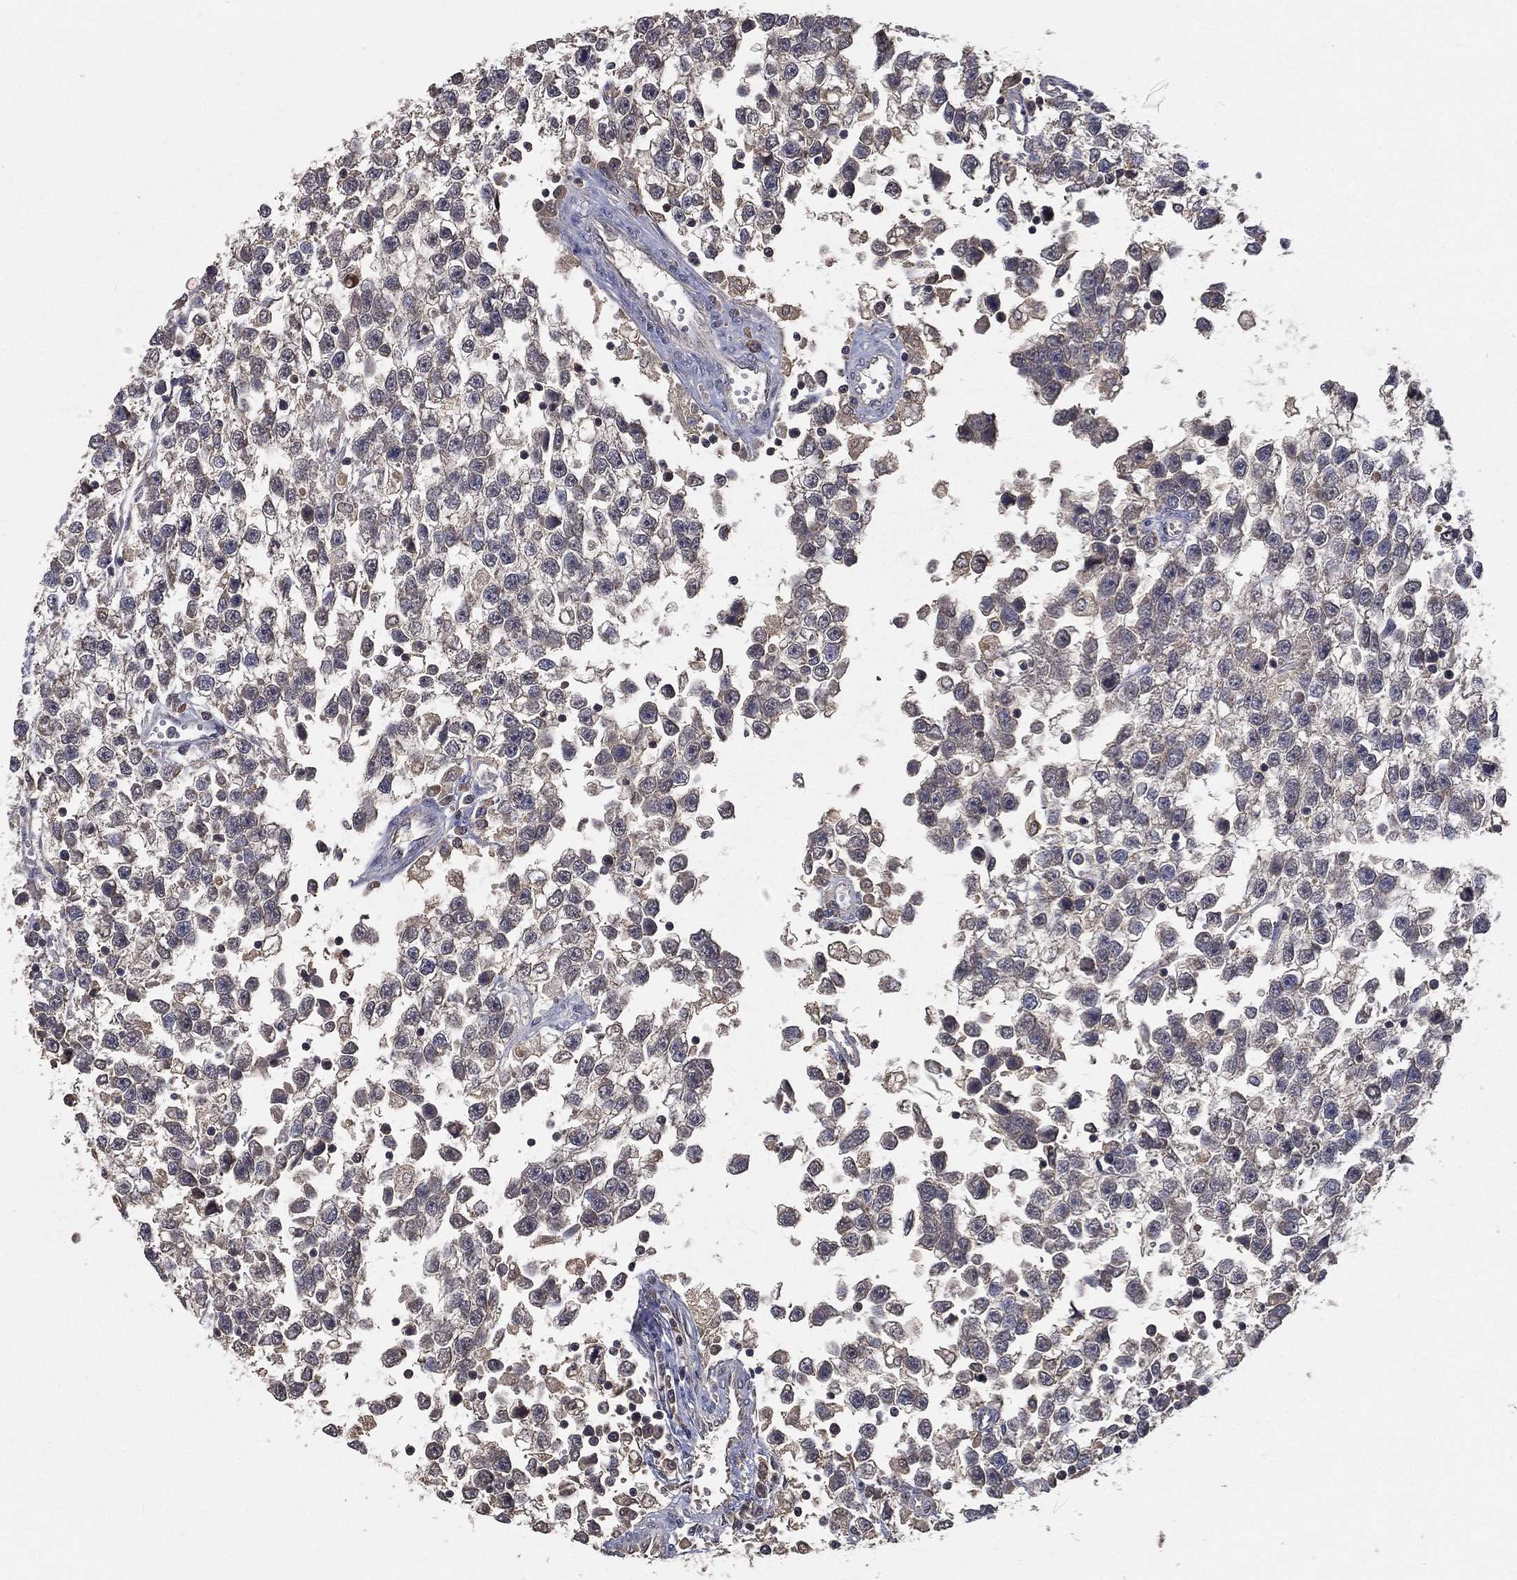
{"staining": {"intensity": "negative", "quantity": "none", "location": "none"}, "tissue": "testis cancer", "cell_type": "Tumor cells", "image_type": "cancer", "snomed": [{"axis": "morphology", "description": "Seminoma, NOS"}, {"axis": "topography", "description": "Testis"}], "caption": "This micrograph is of testis seminoma stained with immunohistochemistry to label a protein in brown with the nuclei are counter-stained blue. There is no staining in tumor cells.", "gene": "SNAP25", "patient": {"sex": "male", "age": 34}}